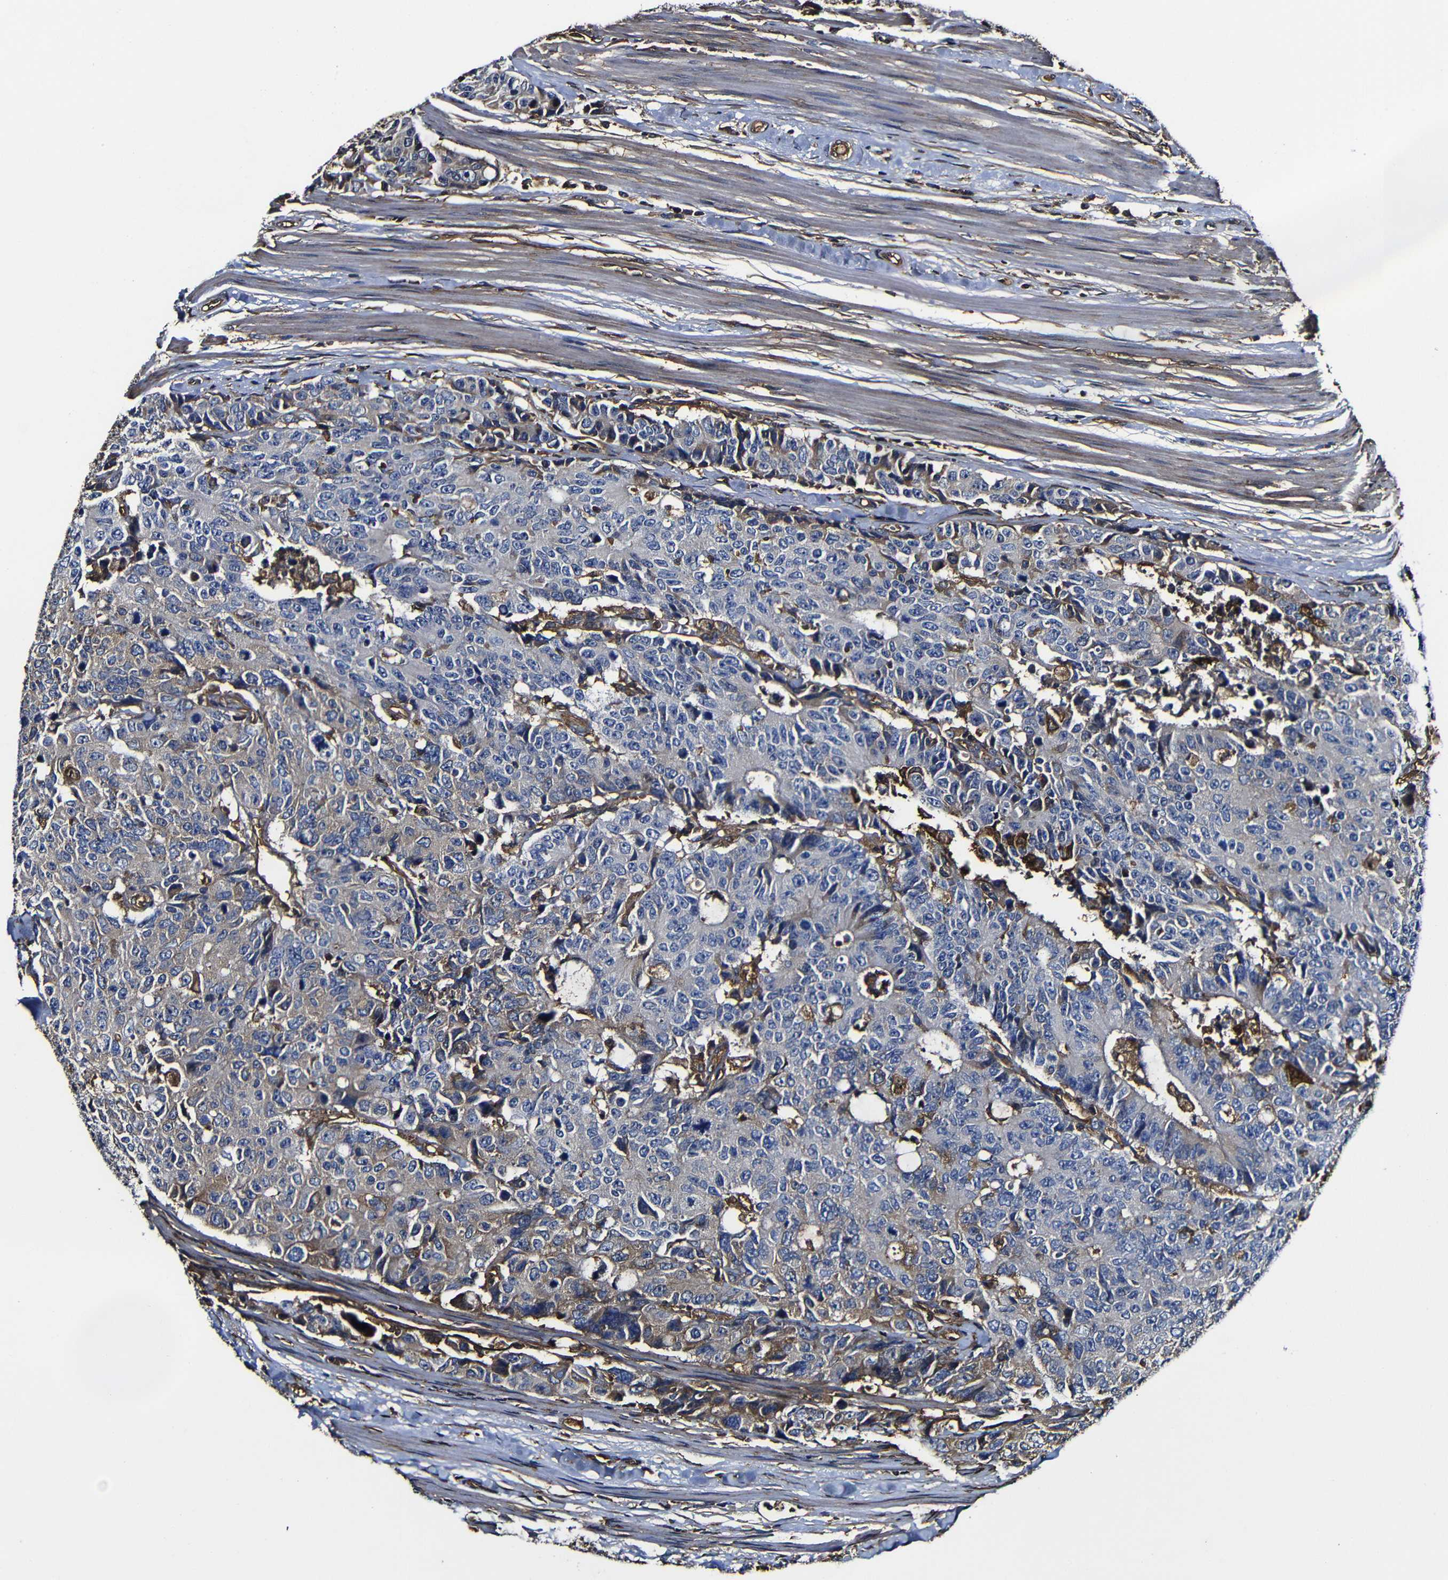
{"staining": {"intensity": "moderate", "quantity": "<25%", "location": "cytoplasmic/membranous"}, "tissue": "colorectal cancer", "cell_type": "Tumor cells", "image_type": "cancer", "snomed": [{"axis": "morphology", "description": "Adenocarcinoma, NOS"}, {"axis": "topography", "description": "Colon"}], "caption": "Immunohistochemistry histopathology image of neoplastic tissue: human colorectal cancer stained using immunohistochemistry (IHC) reveals low levels of moderate protein expression localized specifically in the cytoplasmic/membranous of tumor cells, appearing as a cytoplasmic/membranous brown color.", "gene": "MSN", "patient": {"sex": "female", "age": 86}}